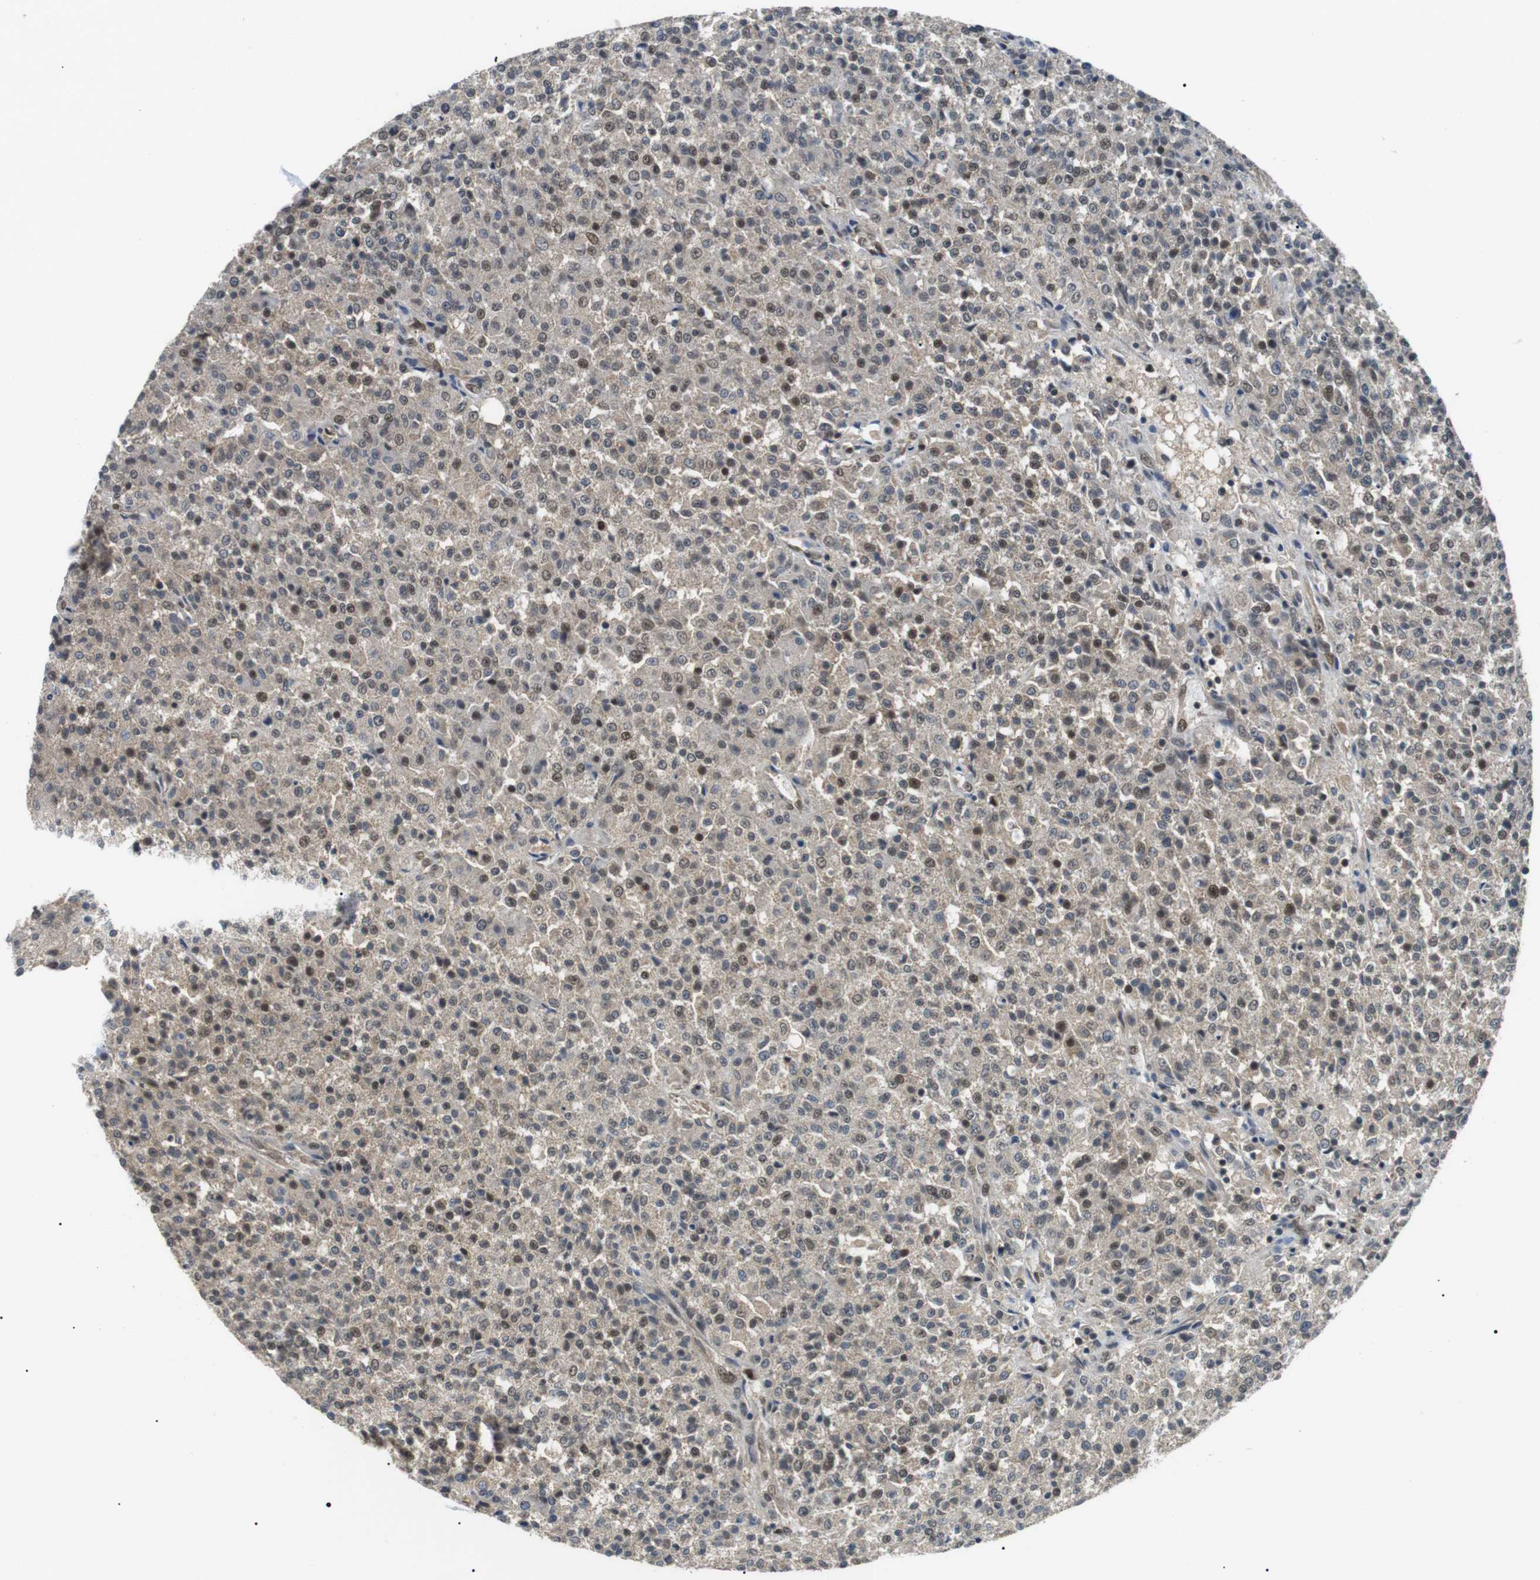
{"staining": {"intensity": "weak", "quantity": "25%-75%", "location": "nuclear"}, "tissue": "testis cancer", "cell_type": "Tumor cells", "image_type": "cancer", "snomed": [{"axis": "morphology", "description": "Seminoma, NOS"}, {"axis": "topography", "description": "Testis"}], "caption": "The photomicrograph reveals a brown stain indicating the presence of a protein in the nuclear of tumor cells in testis seminoma. The protein of interest is stained brown, and the nuclei are stained in blue (DAB IHC with brightfield microscopy, high magnification).", "gene": "ORAI3", "patient": {"sex": "male", "age": 59}}